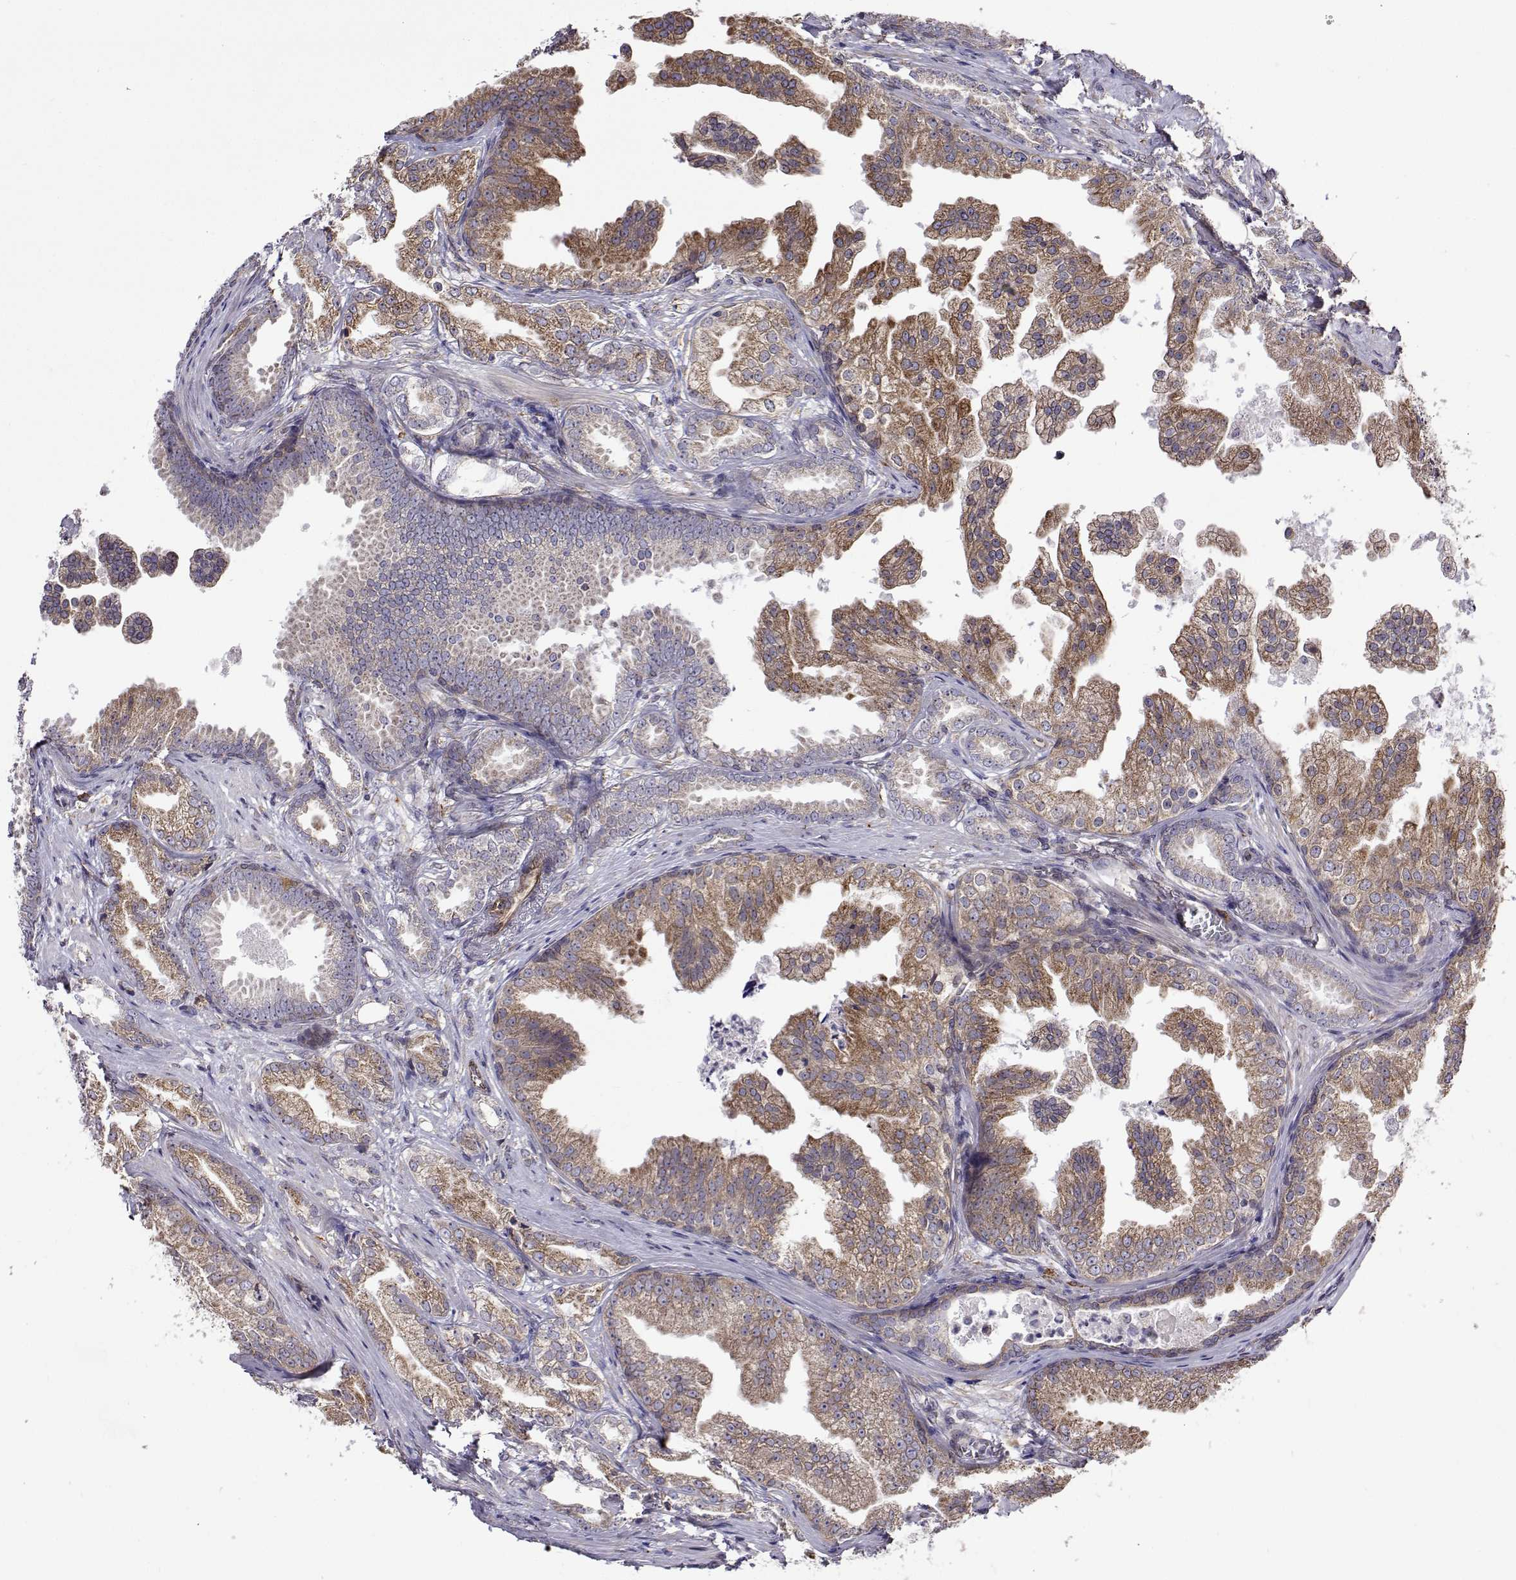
{"staining": {"intensity": "moderate", "quantity": "25%-75%", "location": "cytoplasmic/membranous"}, "tissue": "prostate cancer", "cell_type": "Tumor cells", "image_type": "cancer", "snomed": [{"axis": "morphology", "description": "Adenocarcinoma, Low grade"}, {"axis": "topography", "description": "Prostate"}], "caption": "Brown immunohistochemical staining in prostate cancer (adenocarcinoma (low-grade)) reveals moderate cytoplasmic/membranous staining in approximately 25%-75% of tumor cells.", "gene": "PGRMC2", "patient": {"sex": "male", "age": 65}}